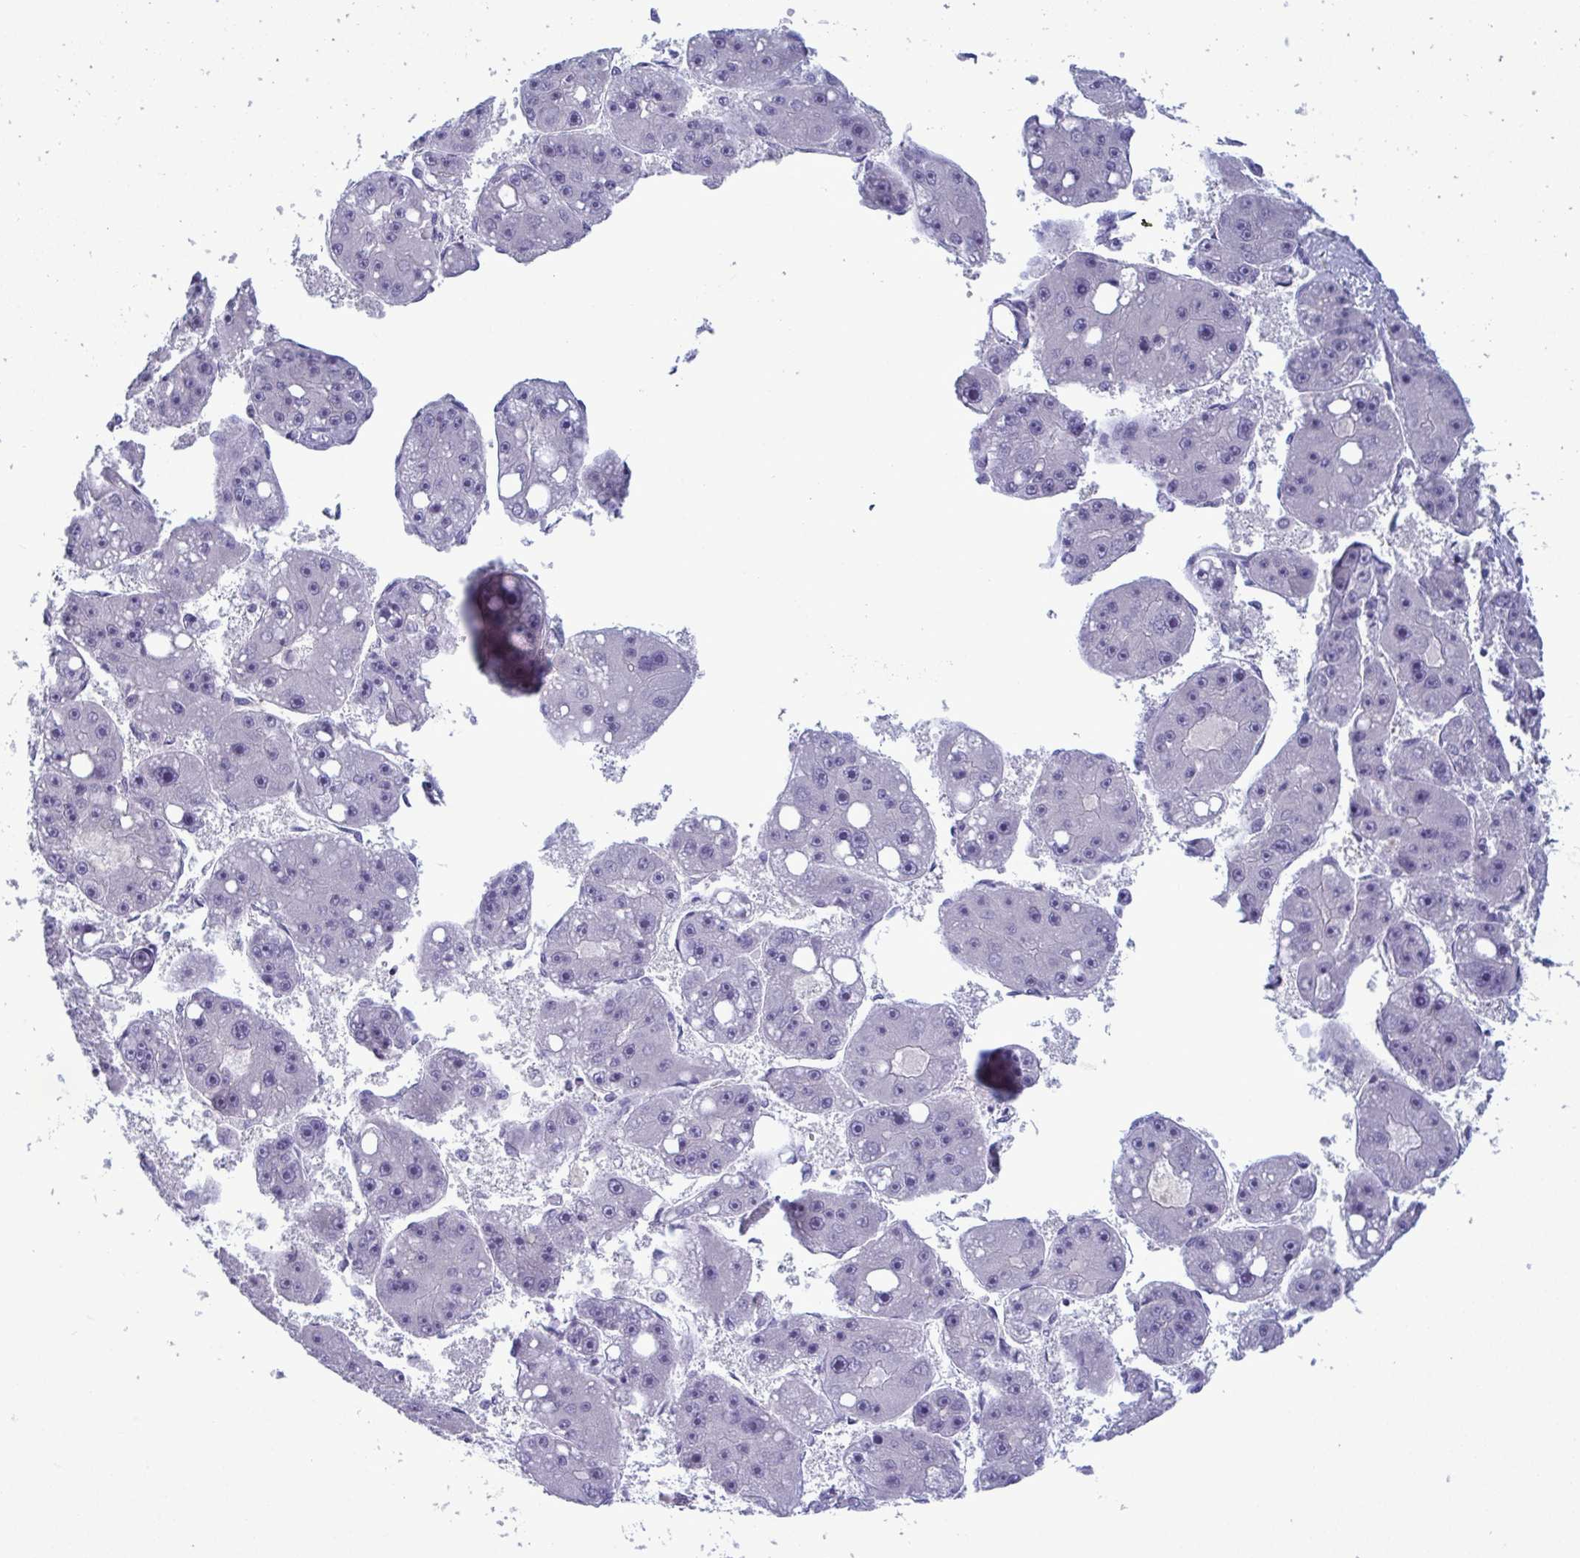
{"staining": {"intensity": "negative", "quantity": "none", "location": "none"}, "tissue": "liver cancer", "cell_type": "Tumor cells", "image_type": "cancer", "snomed": [{"axis": "morphology", "description": "Carcinoma, Hepatocellular, NOS"}, {"axis": "topography", "description": "Liver"}], "caption": "IHC of human hepatocellular carcinoma (liver) exhibits no positivity in tumor cells. Nuclei are stained in blue.", "gene": "TENT5D", "patient": {"sex": "female", "age": 61}}